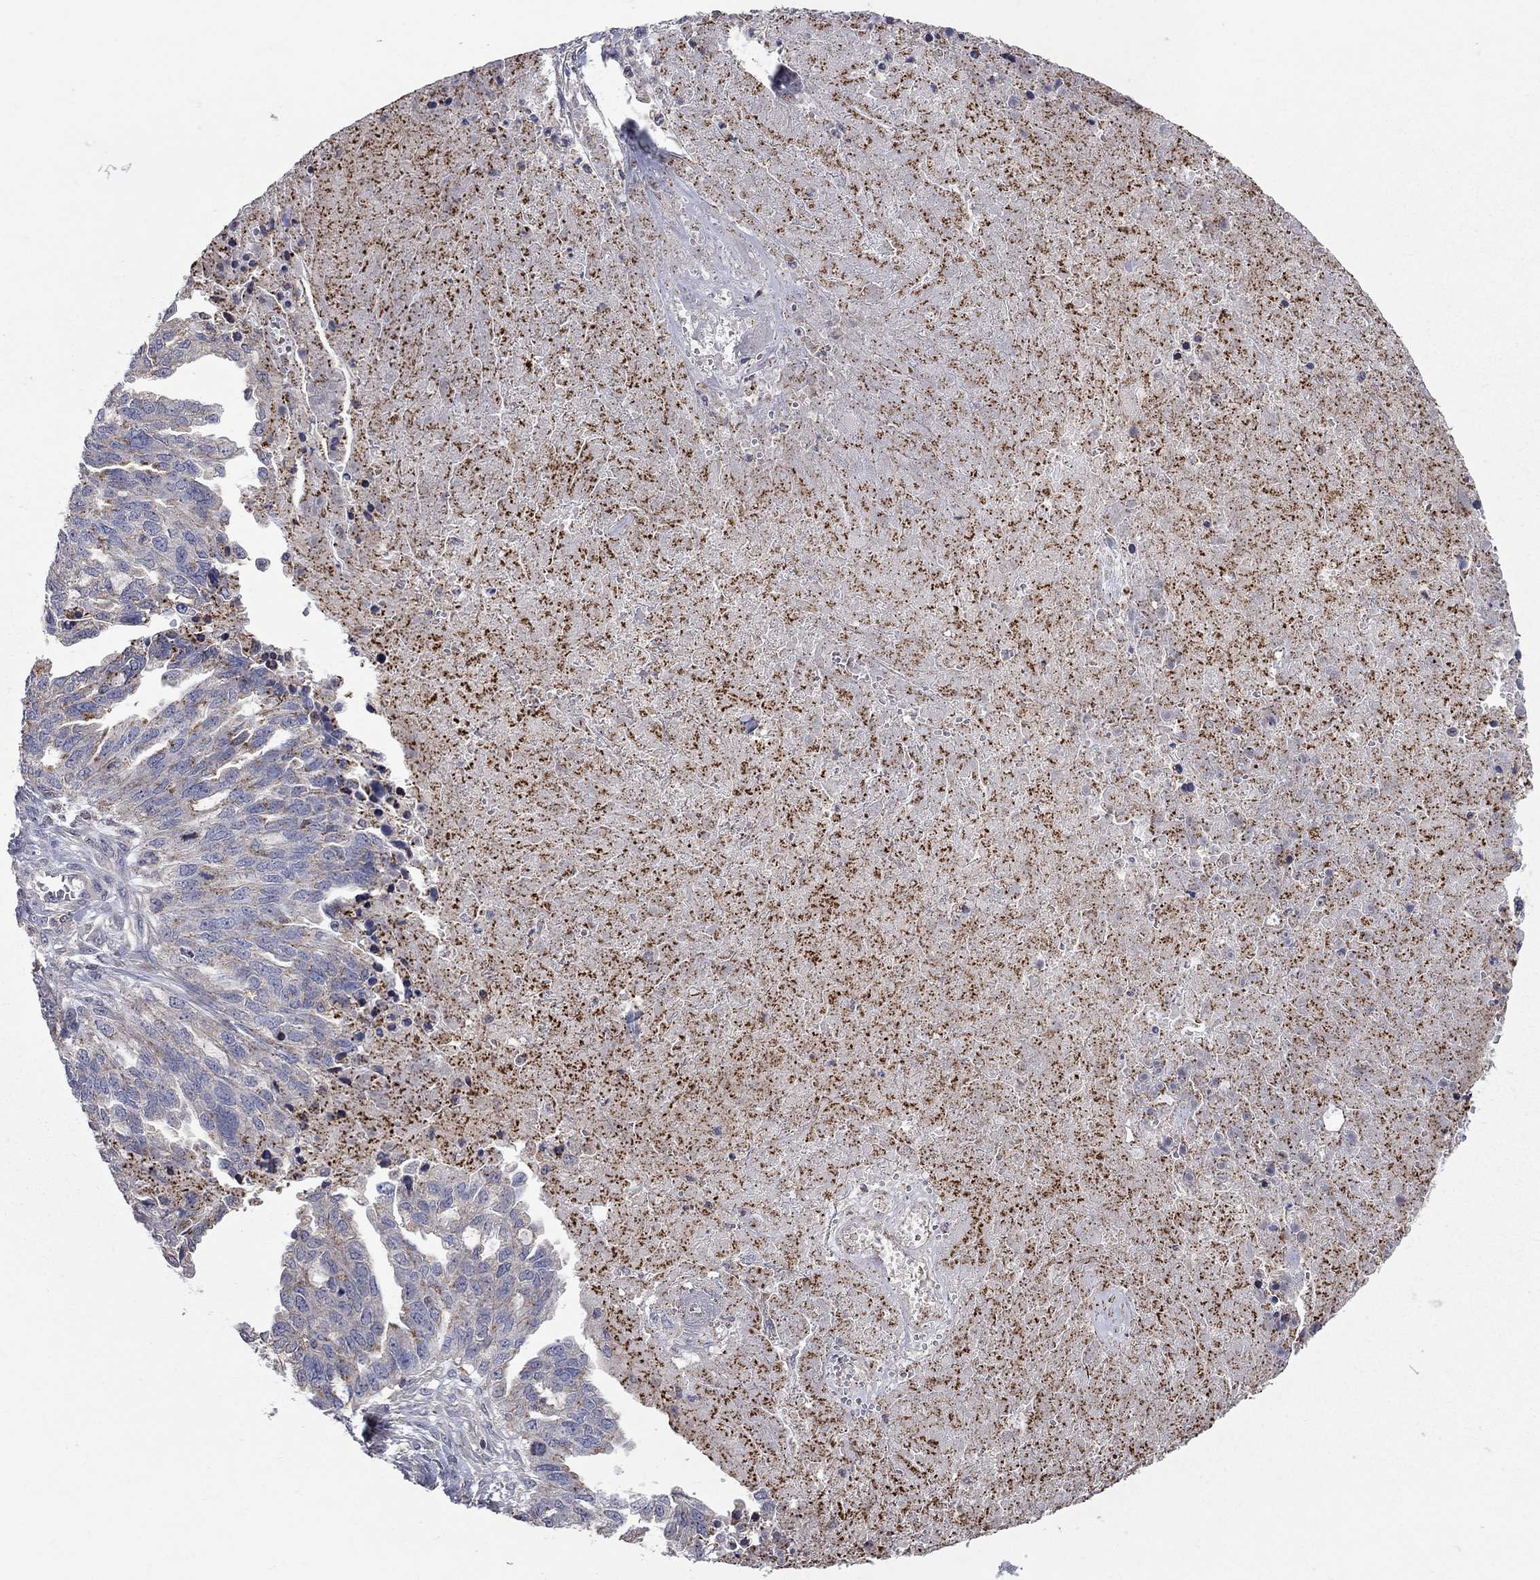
{"staining": {"intensity": "moderate", "quantity": "<25%", "location": "cytoplasmic/membranous"}, "tissue": "ovarian cancer", "cell_type": "Tumor cells", "image_type": "cancer", "snomed": [{"axis": "morphology", "description": "Cystadenocarcinoma, serous, NOS"}, {"axis": "topography", "description": "Ovary"}], "caption": "Immunohistochemistry of human ovarian serous cystadenocarcinoma displays low levels of moderate cytoplasmic/membranous staining in about <25% of tumor cells.", "gene": "ERN2", "patient": {"sex": "female", "age": 51}}